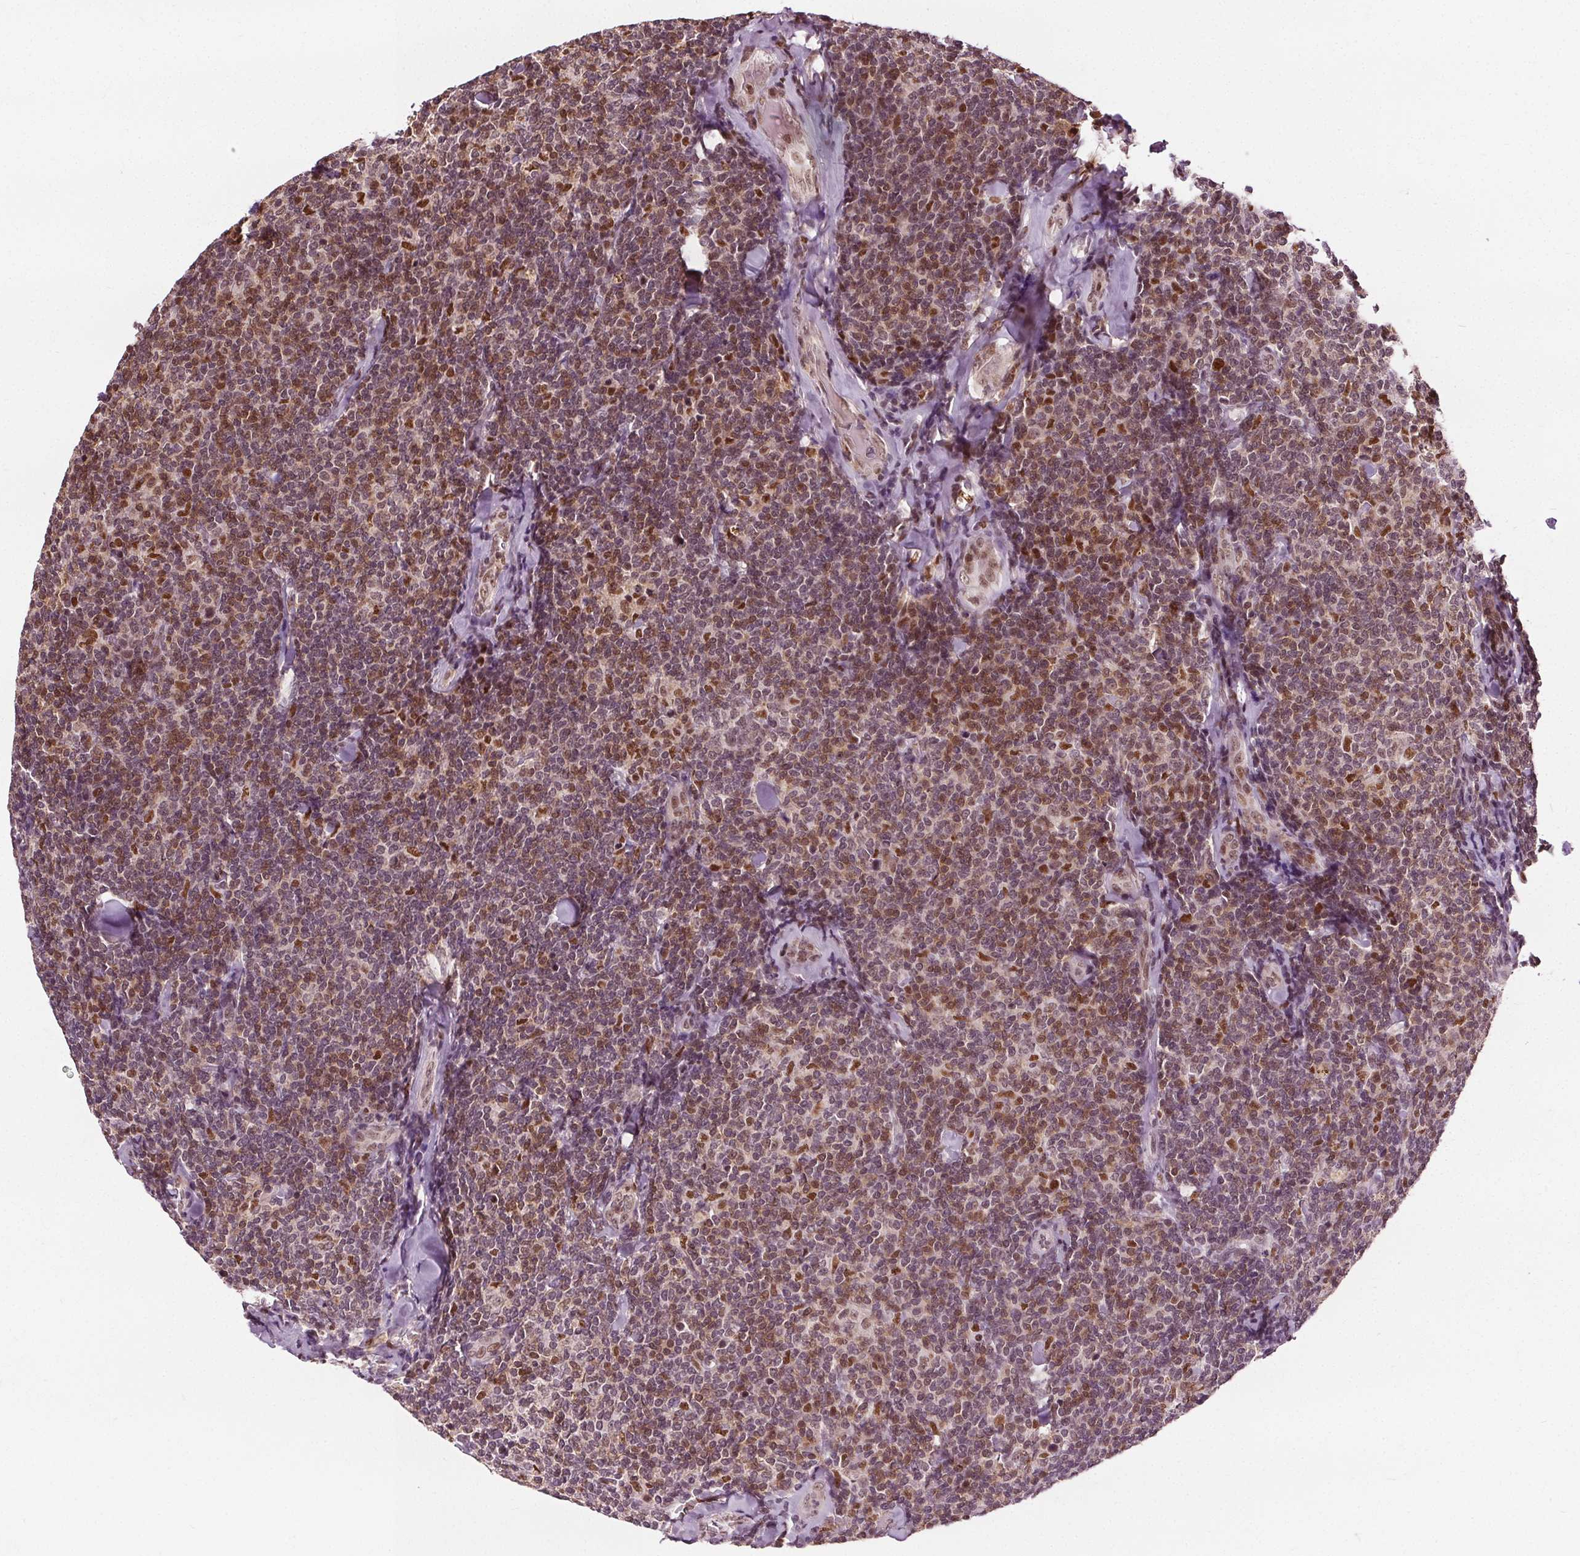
{"staining": {"intensity": "moderate", "quantity": "25%-75%", "location": "nuclear"}, "tissue": "lymphoma", "cell_type": "Tumor cells", "image_type": "cancer", "snomed": [{"axis": "morphology", "description": "Malignant lymphoma, non-Hodgkin's type, Low grade"}, {"axis": "topography", "description": "Lymph node"}], "caption": "A brown stain shows moderate nuclear positivity of a protein in human malignant lymphoma, non-Hodgkin's type (low-grade) tumor cells.", "gene": "DDX11", "patient": {"sex": "female", "age": 56}}